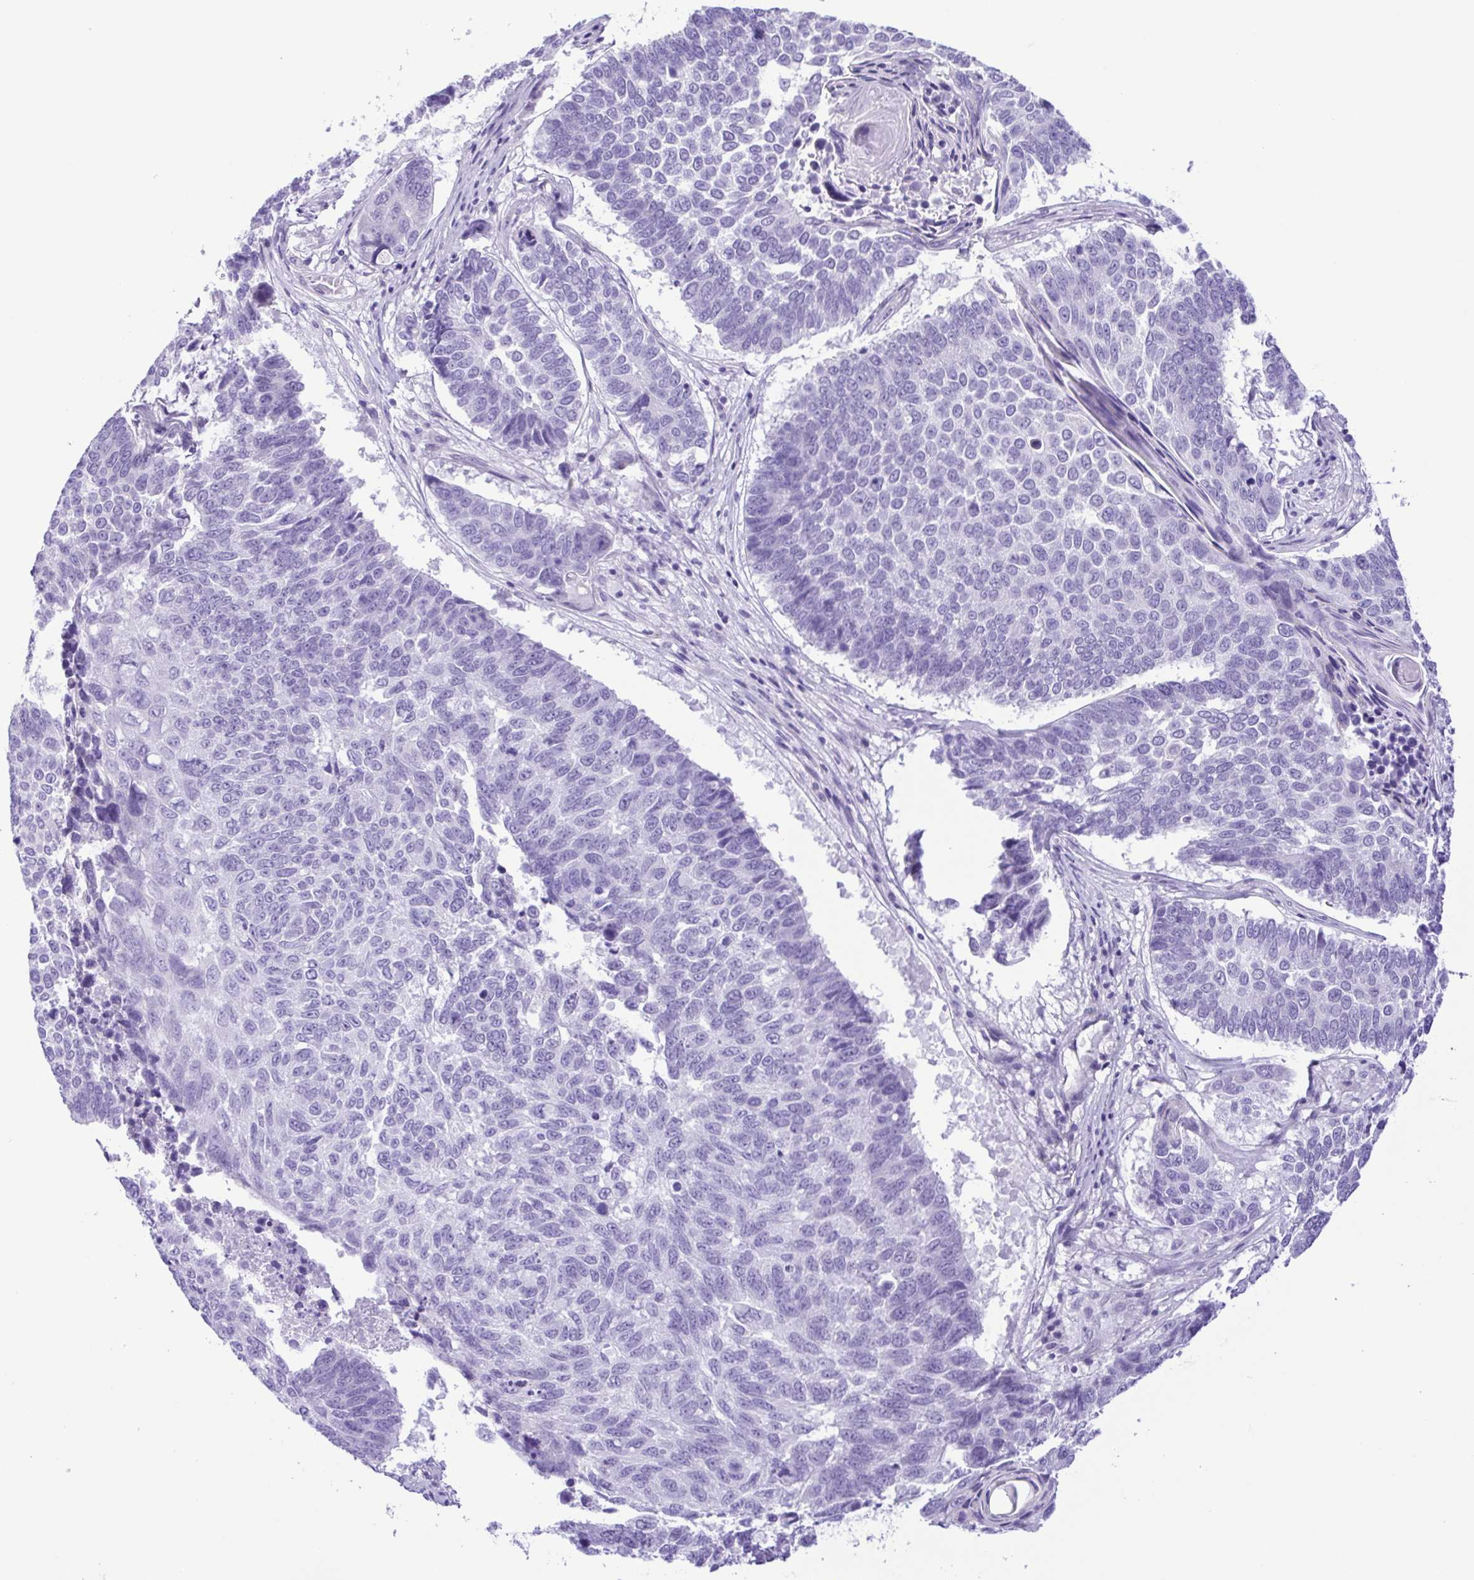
{"staining": {"intensity": "negative", "quantity": "none", "location": "none"}, "tissue": "lung cancer", "cell_type": "Tumor cells", "image_type": "cancer", "snomed": [{"axis": "morphology", "description": "Squamous cell carcinoma, NOS"}, {"axis": "topography", "description": "Lung"}], "caption": "The histopathology image demonstrates no significant staining in tumor cells of squamous cell carcinoma (lung).", "gene": "PAK3", "patient": {"sex": "male", "age": 73}}